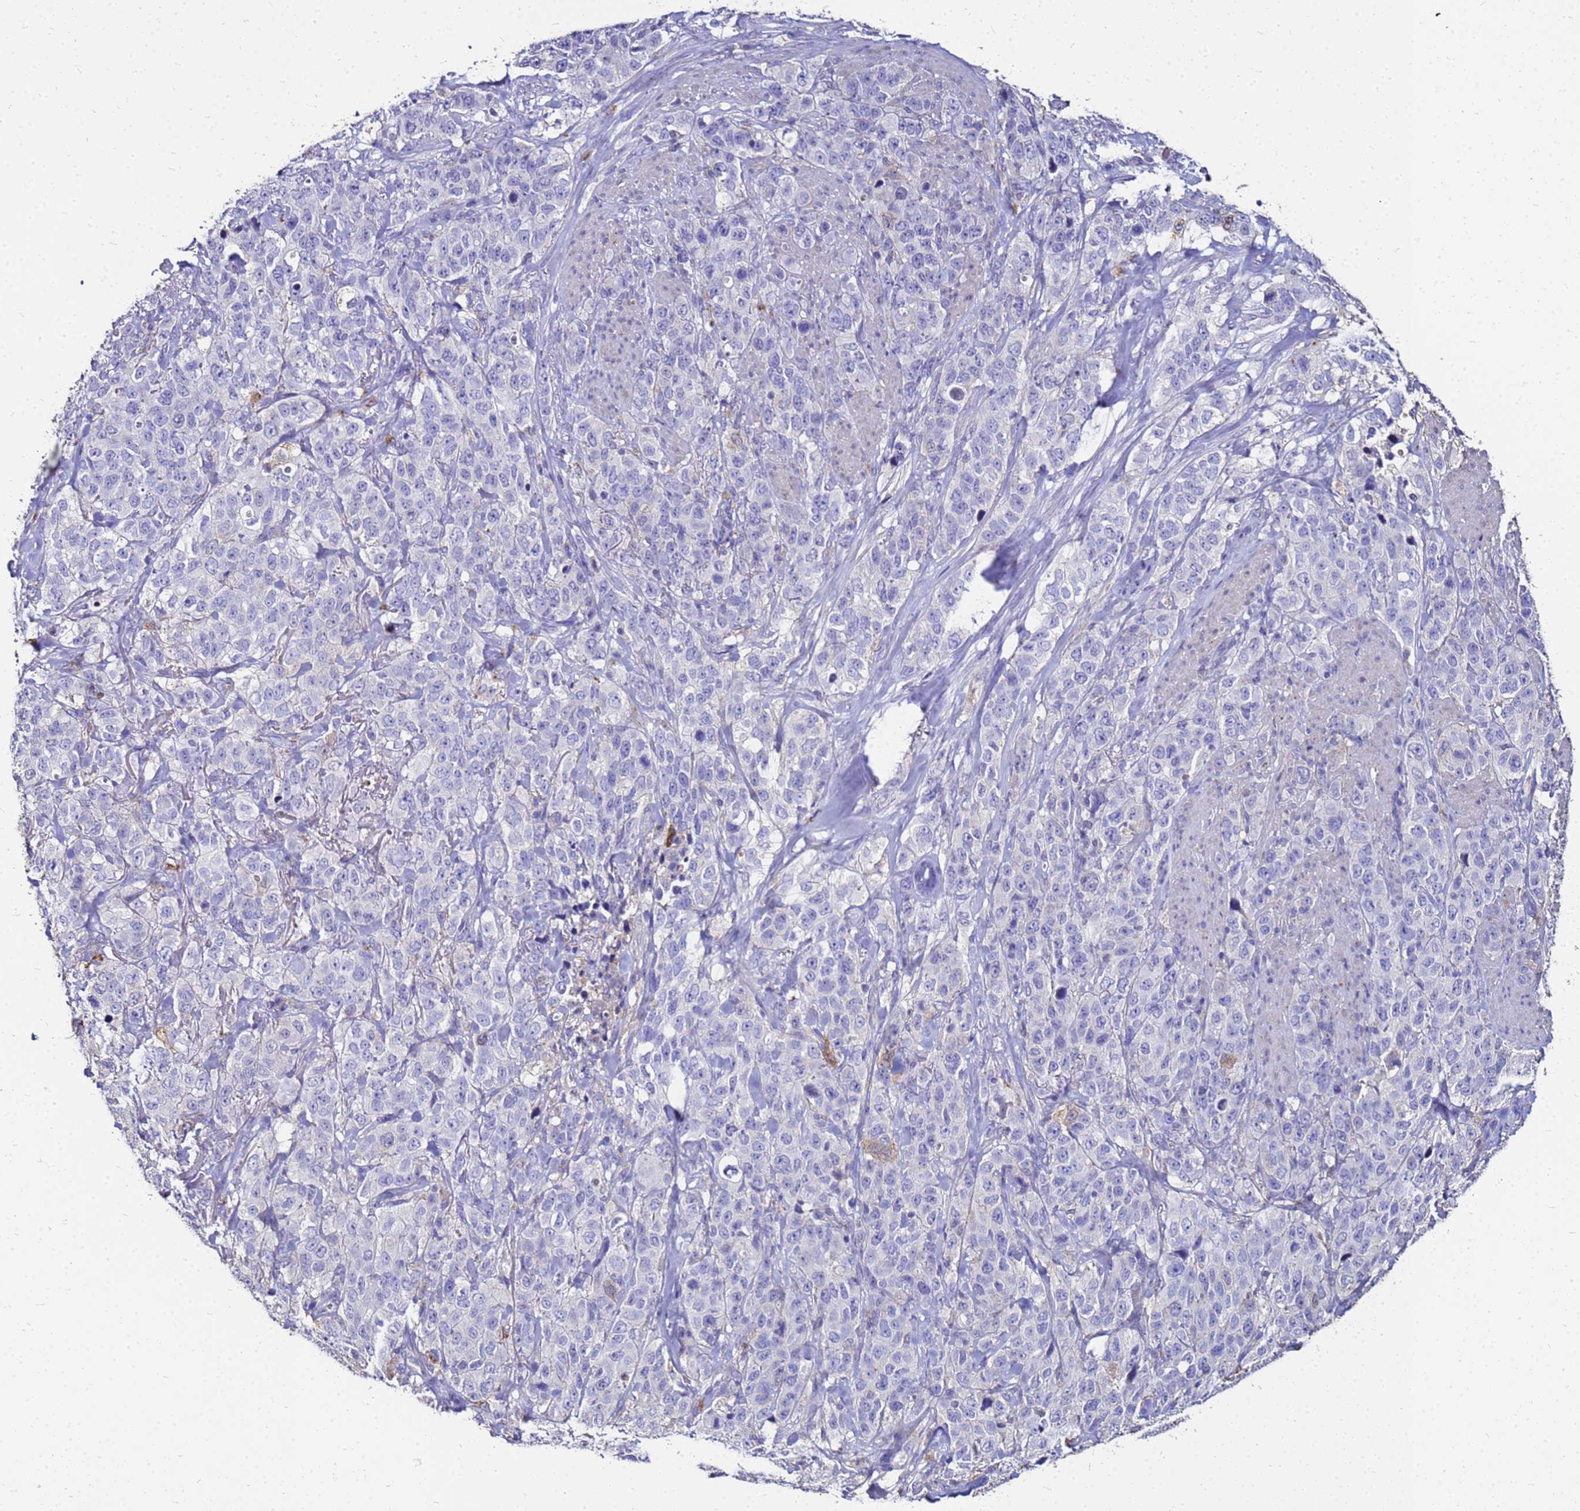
{"staining": {"intensity": "negative", "quantity": "none", "location": "none"}, "tissue": "stomach cancer", "cell_type": "Tumor cells", "image_type": "cancer", "snomed": [{"axis": "morphology", "description": "Adenocarcinoma, NOS"}, {"axis": "topography", "description": "Stomach"}], "caption": "High power microscopy image of an IHC image of stomach cancer, revealing no significant staining in tumor cells.", "gene": "S100A2", "patient": {"sex": "male", "age": 48}}